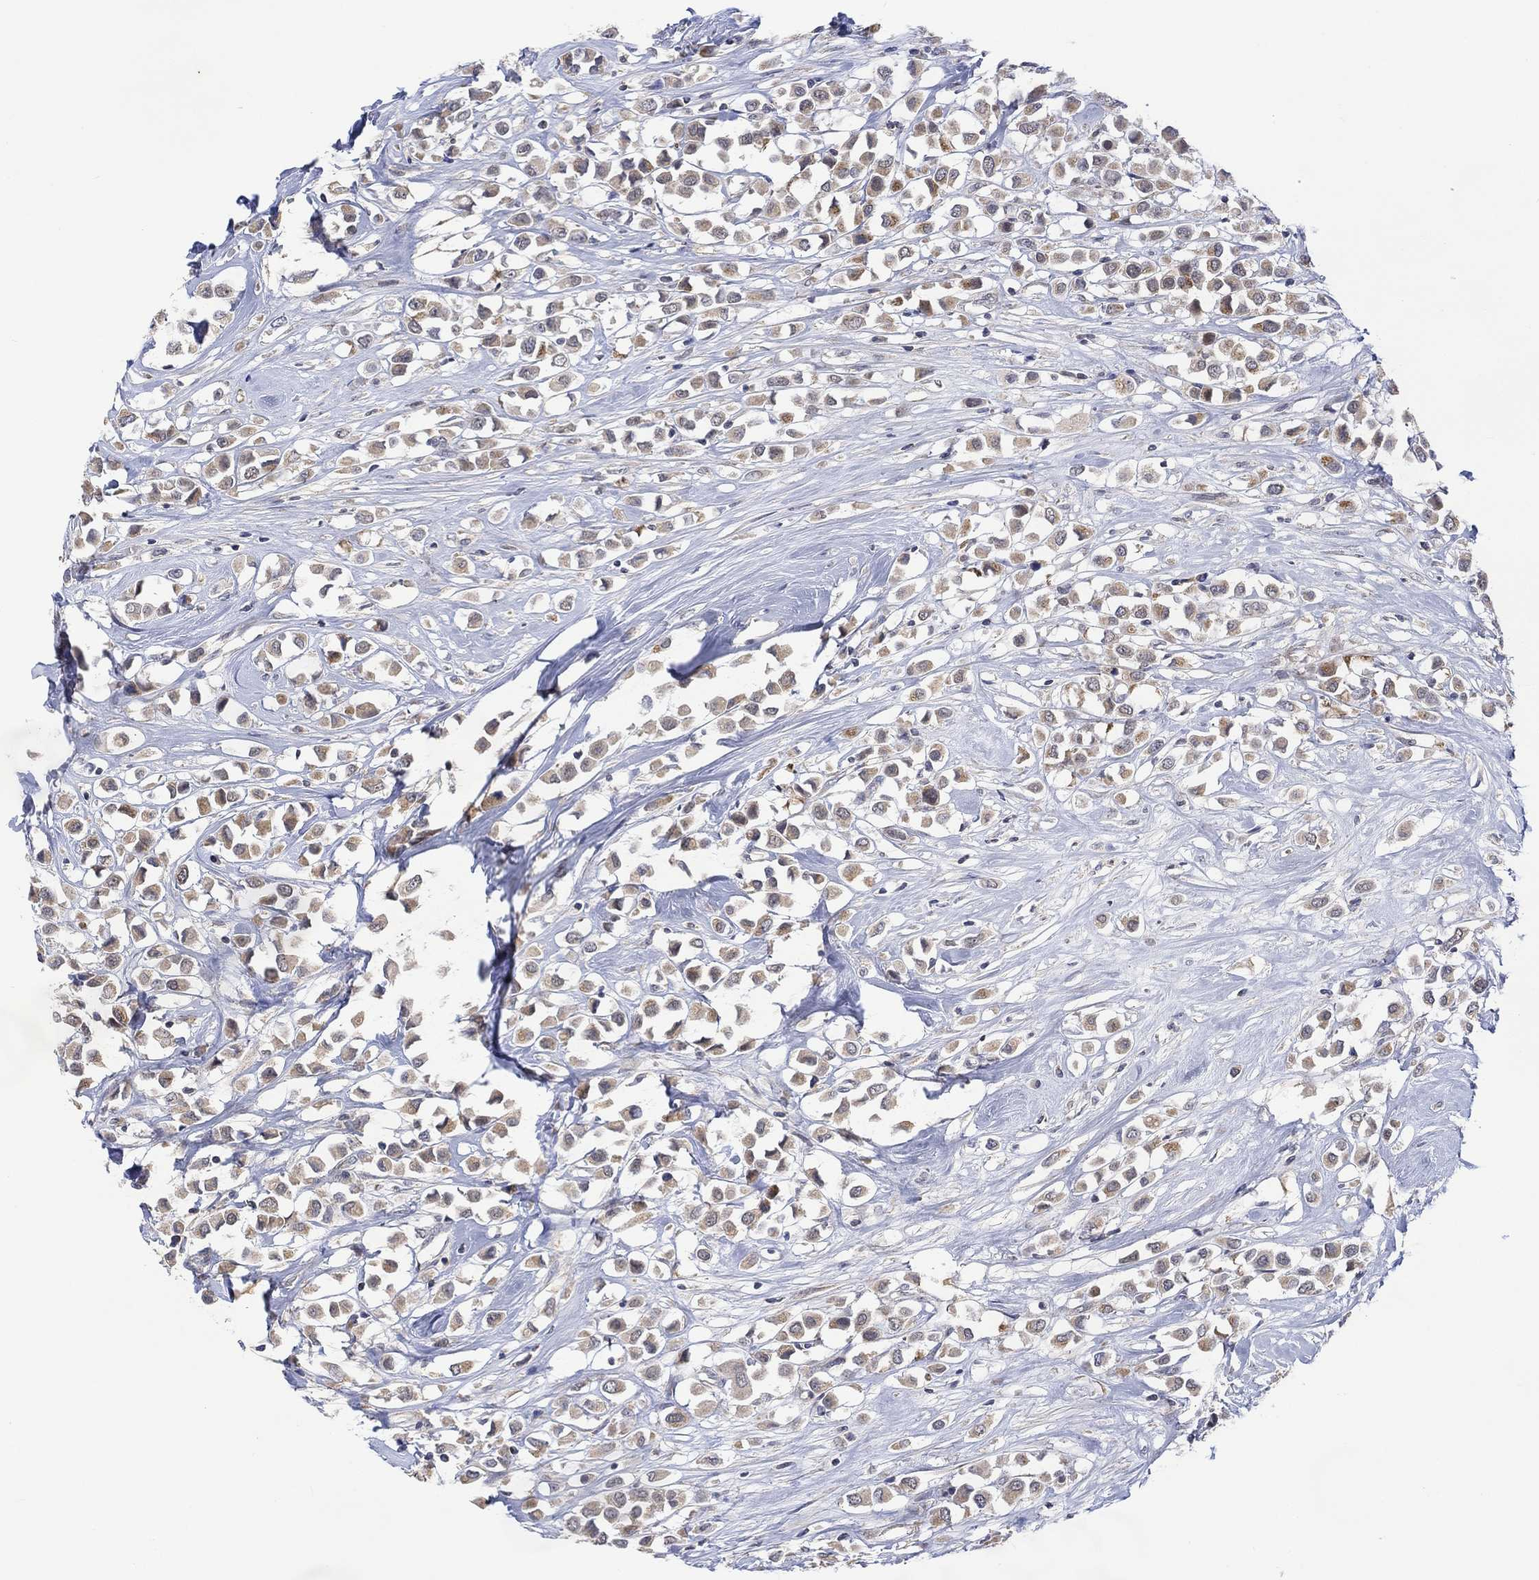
{"staining": {"intensity": "weak", "quantity": ">75%", "location": "cytoplasmic/membranous"}, "tissue": "breast cancer", "cell_type": "Tumor cells", "image_type": "cancer", "snomed": [{"axis": "morphology", "description": "Duct carcinoma"}, {"axis": "topography", "description": "Breast"}], "caption": "Immunohistochemistry of human breast invasive ductal carcinoma exhibits low levels of weak cytoplasmic/membranous expression in approximately >75% of tumor cells.", "gene": "SLC48A1", "patient": {"sex": "female", "age": 61}}